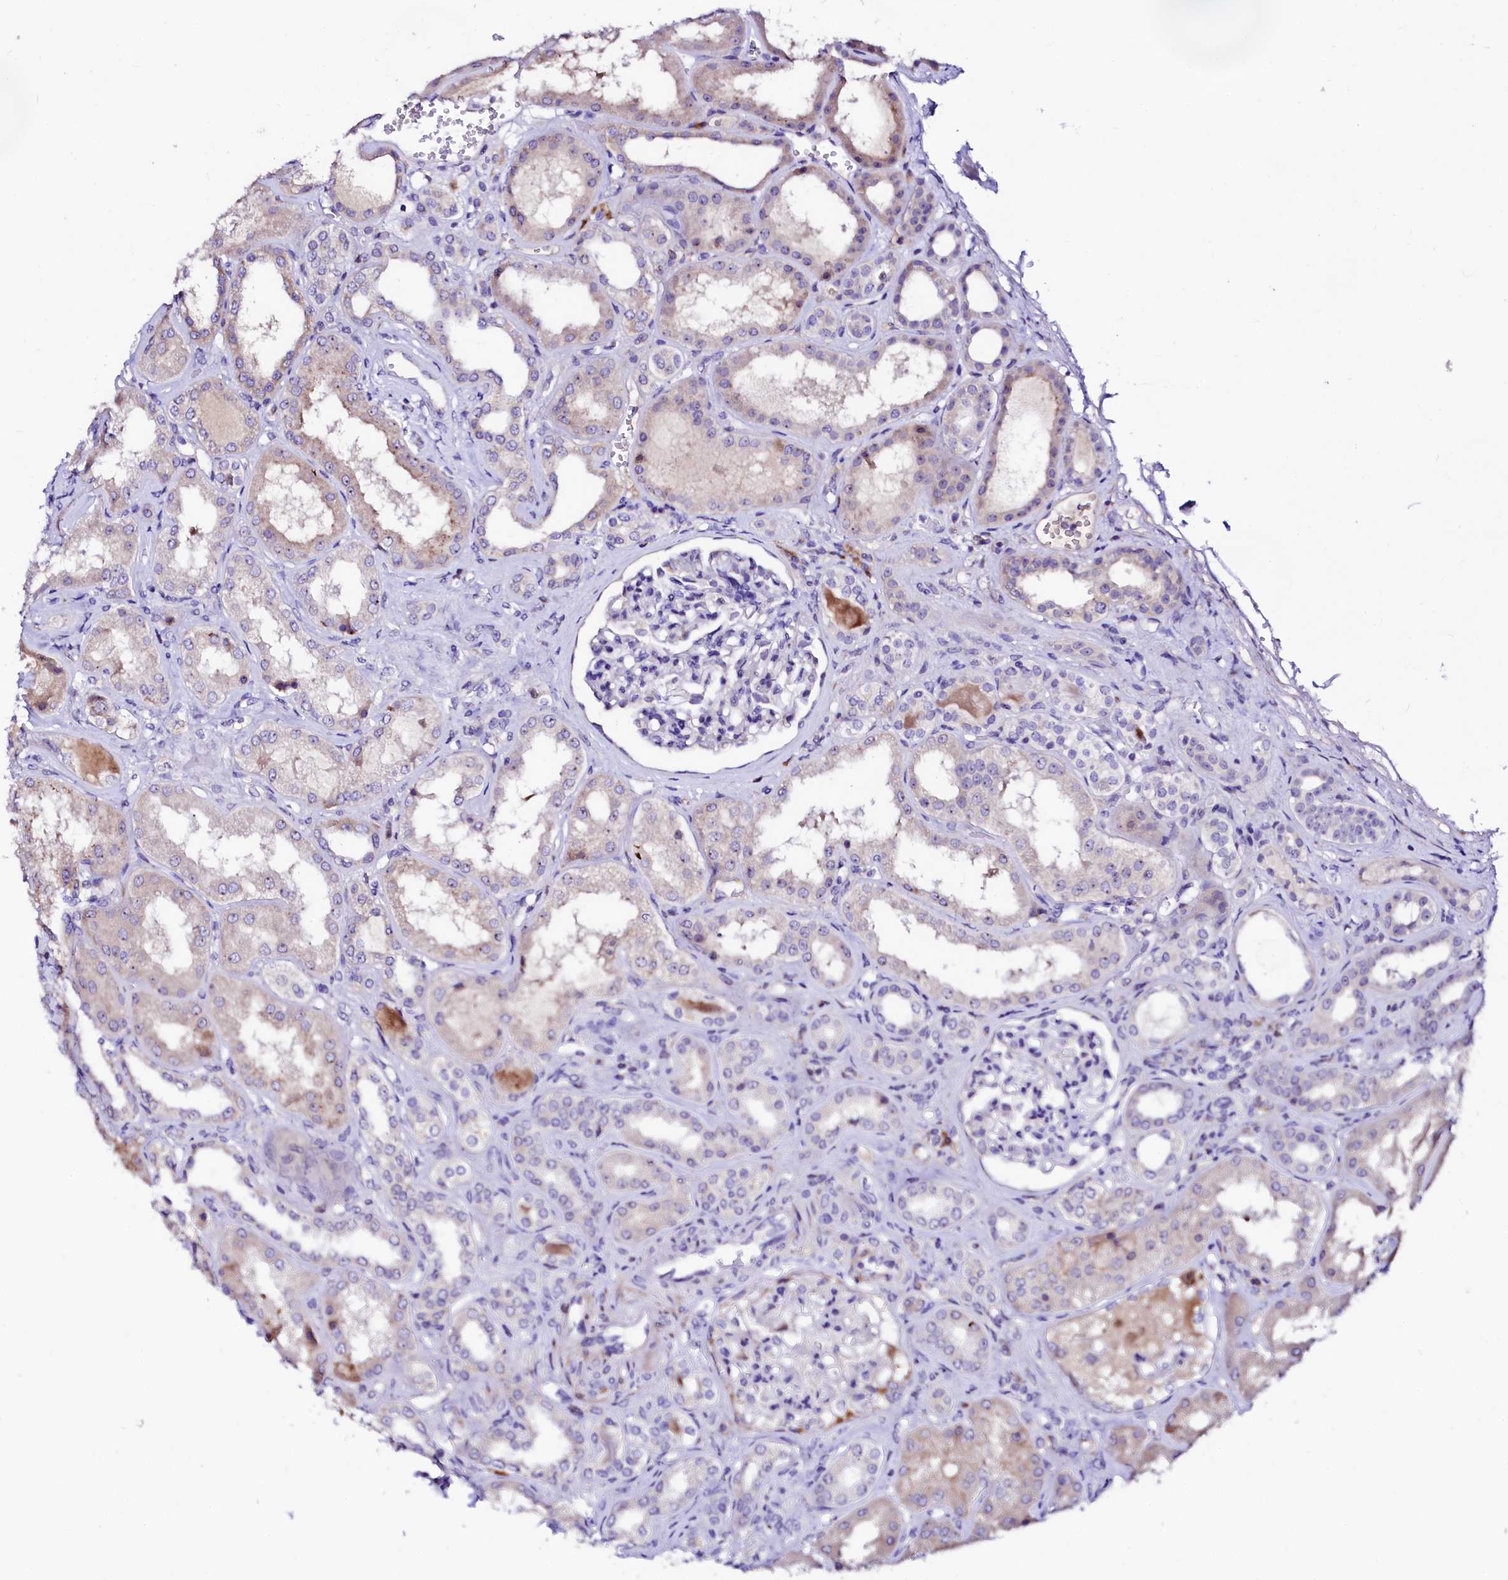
{"staining": {"intensity": "negative", "quantity": "none", "location": "none"}, "tissue": "kidney", "cell_type": "Cells in glomeruli", "image_type": "normal", "snomed": [{"axis": "morphology", "description": "Normal tissue, NOS"}, {"axis": "topography", "description": "Kidney"}], "caption": "Immunohistochemical staining of unremarkable human kidney exhibits no significant positivity in cells in glomeruli. (DAB (3,3'-diaminobenzidine) IHC, high magnification).", "gene": "BTBD16", "patient": {"sex": "female", "age": 56}}